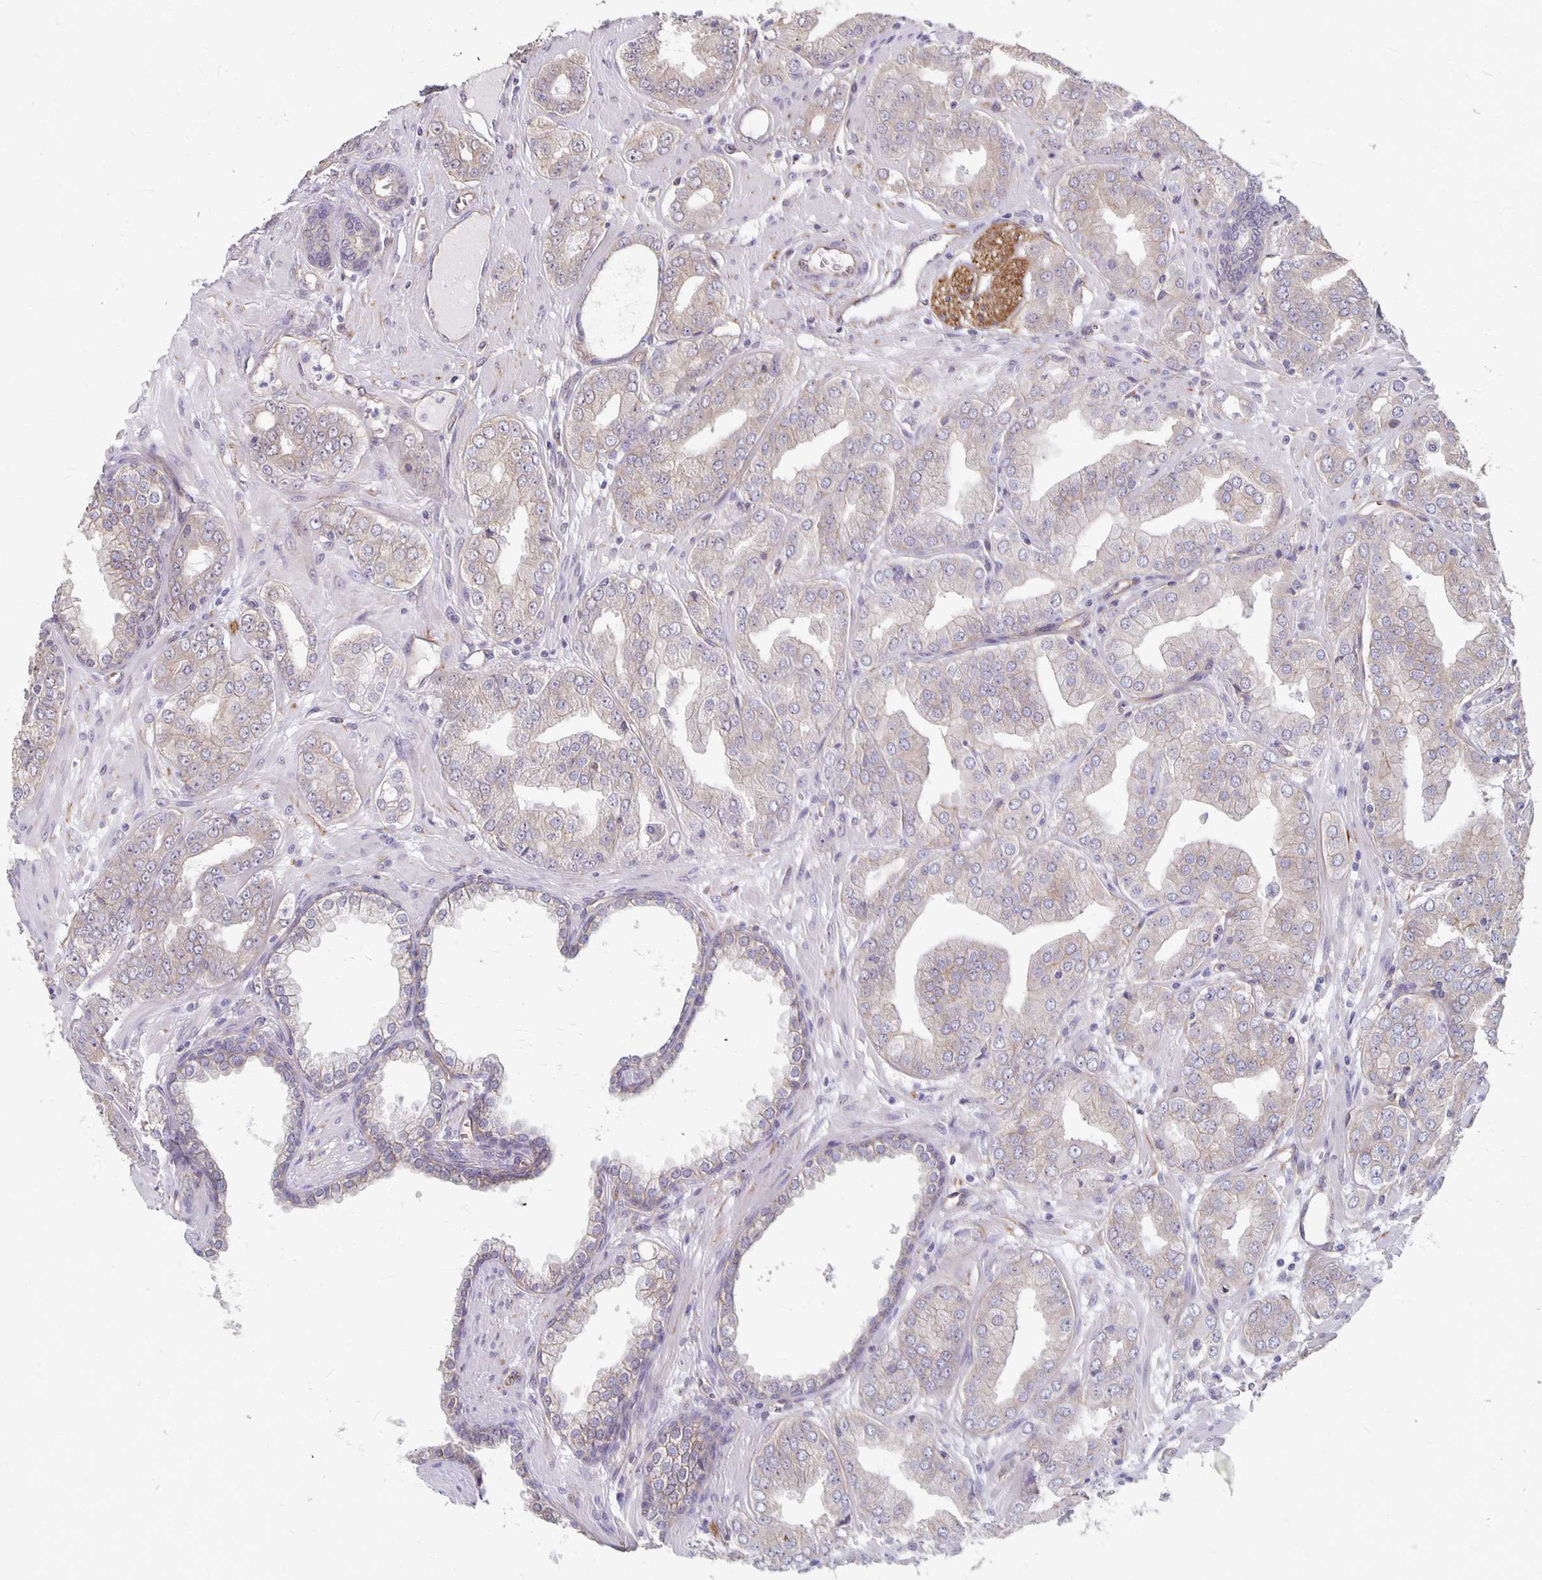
{"staining": {"intensity": "weak", "quantity": "<25%", "location": "cytoplasmic/membranous"}, "tissue": "prostate cancer", "cell_type": "Tumor cells", "image_type": "cancer", "snomed": [{"axis": "morphology", "description": "Adenocarcinoma, Low grade"}, {"axis": "topography", "description": "Prostate"}], "caption": "Prostate adenocarcinoma (low-grade) was stained to show a protein in brown. There is no significant staining in tumor cells. (DAB (3,3'-diaminobenzidine) immunohistochemistry with hematoxylin counter stain).", "gene": "PPP1R3E", "patient": {"sex": "male", "age": 60}}